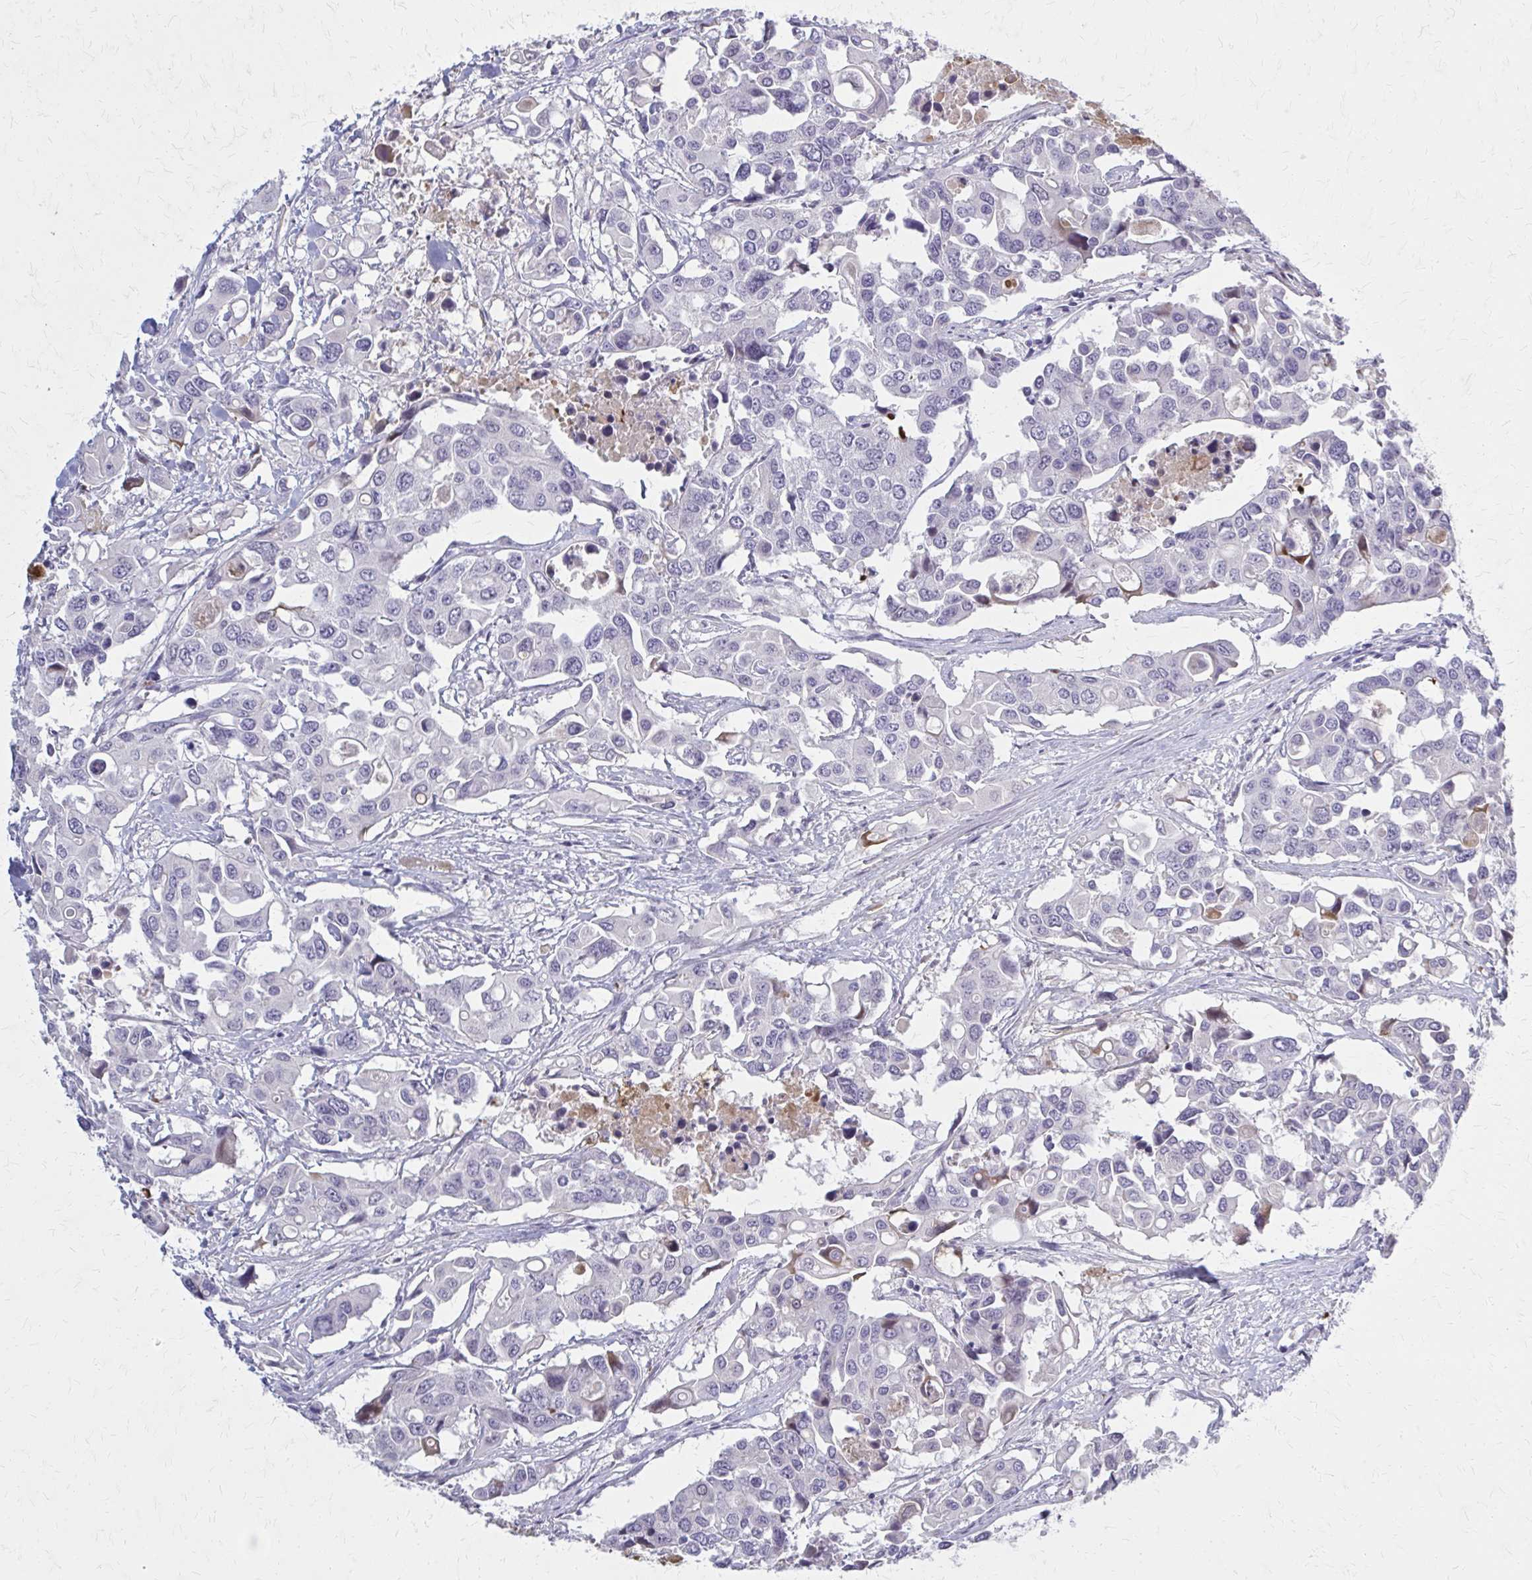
{"staining": {"intensity": "negative", "quantity": "none", "location": "none"}, "tissue": "colorectal cancer", "cell_type": "Tumor cells", "image_type": "cancer", "snomed": [{"axis": "morphology", "description": "Adenocarcinoma, NOS"}, {"axis": "topography", "description": "Colon"}], "caption": "This is a histopathology image of IHC staining of adenocarcinoma (colorectal), which shows no staining in tumor cells.", "gene": "SERPIND1", "patient": {"sex": "male", "age": 77}}